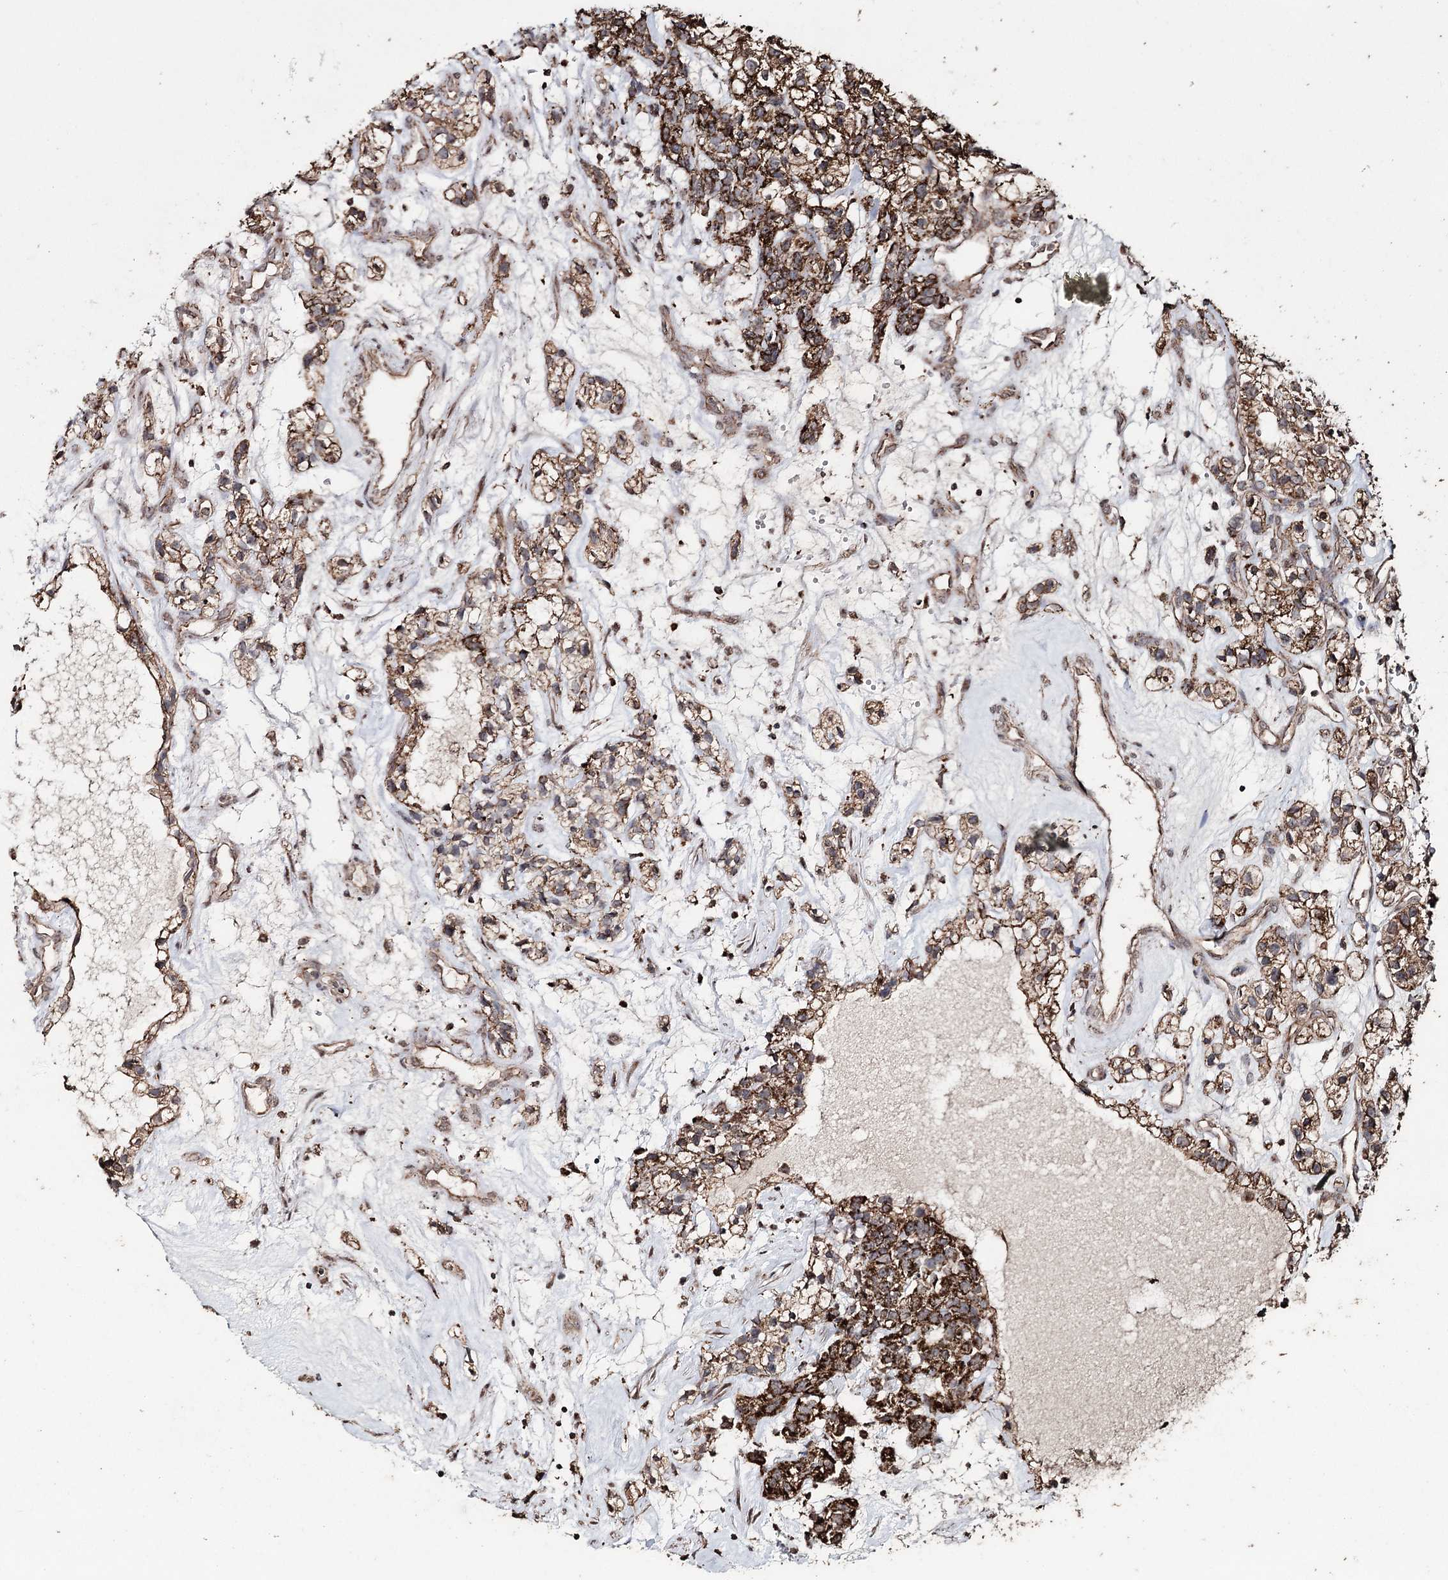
{"staining": {"intensity": "strong", "quantity": "25%-75%", "location": "cytoplasmic/membranous"}, "tissue": "renal cancer", "cell_type": "Tumor cells", "image_type": "cancer", "snomed": [{"axis": "morphology", "description": "Adenocarcinoma, NOS"}, {"axis": "topography", "description": "Kidney"}], "caption": "This image reveals immunohistochemistry (IHC) staining of renal cancer, with high strong cytoplasmic/membranous positivity in about 25%-75% of tumor cells.", "gene": "SLF2", "patient": {"sex": "female", "age": 57}}